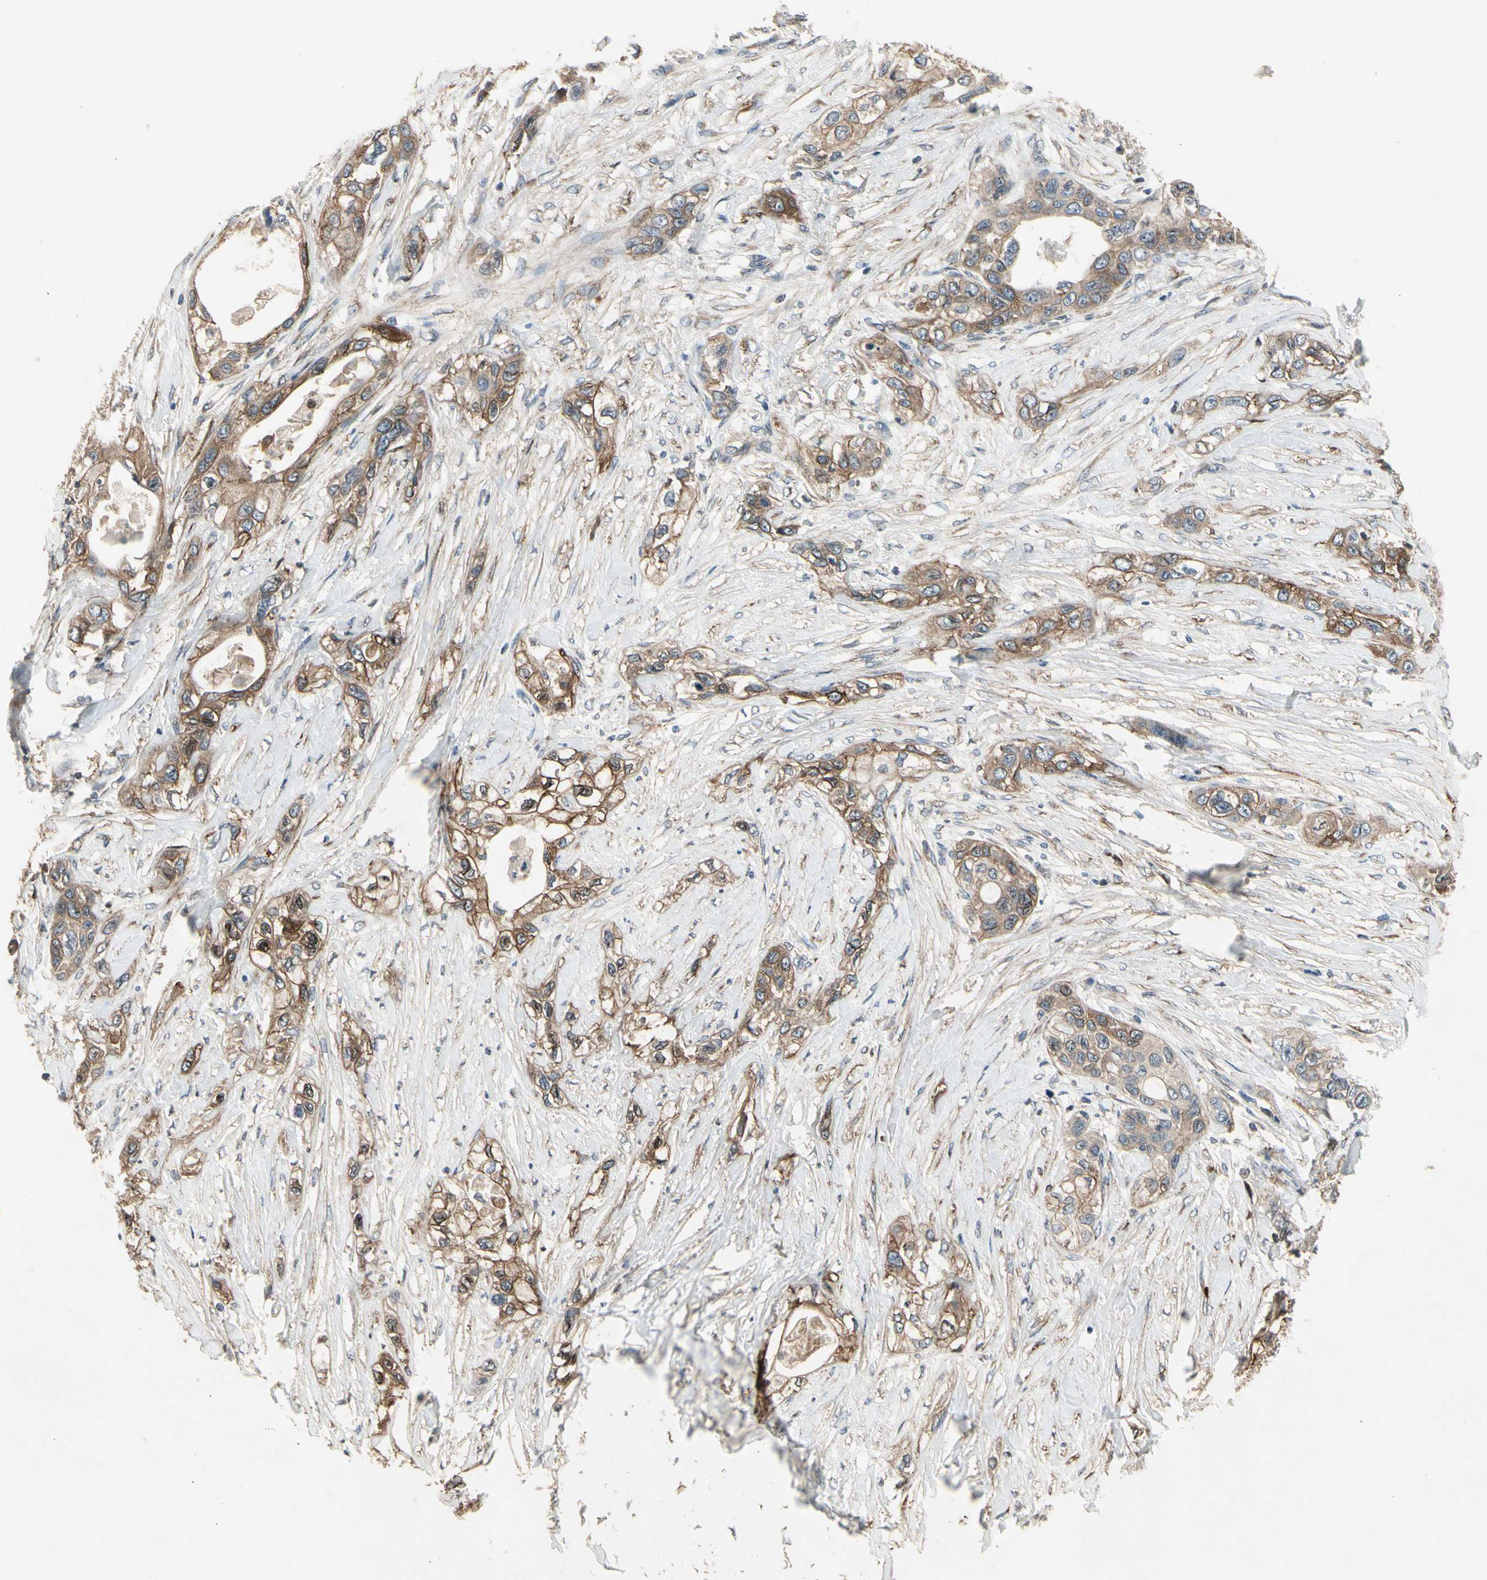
{"staining": {"intensity": "strong", "quantity": ">75%", "location": "cytoplasmic/membranous"}, "tissue": "pancreatic cancer", "cell_type": "Tumor cells", "image_type": "cancer", "snomed": [{"axis": "morphology", "description": "Adenocarcinoma, NOS"}, {"axis": "topography", "description": "Pancreas"}], "caption": "Immunohistochemical staining of human pancreatic adenocarcinoma demonstrates strong cytoplasmic/membranous protein staining in approximately >75% of tumor cells.", "gene": "CGREF1", "patient": {"sex": "female", "age": 70}}